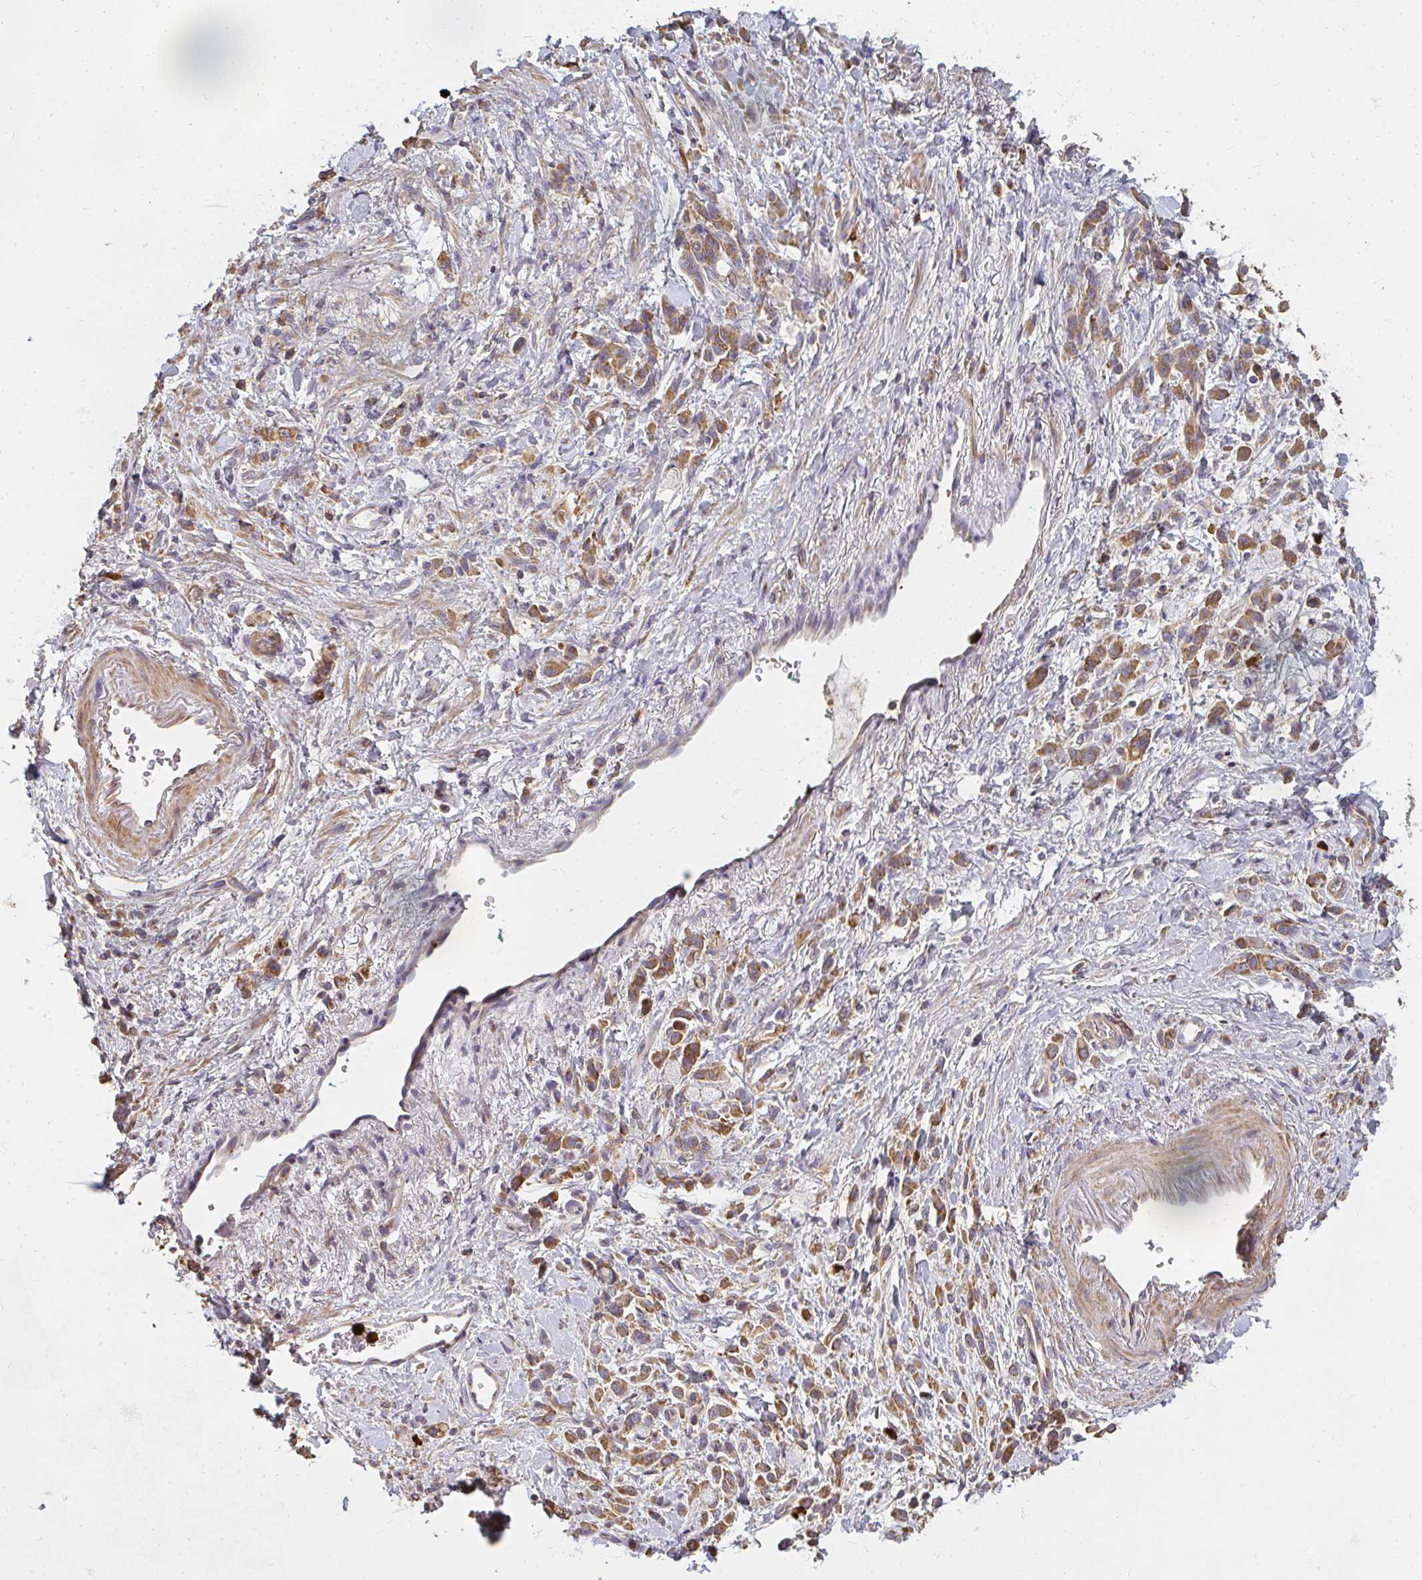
{"staining": {"intensity": "moderate", "quantity": ">75%", "location": "cytoplasmic/membranous"}, "tissue": "stomach cancer", "cell_type": "Tumor cells", "image_type": "cancer", "snomed": [{"axis": "morphology", "description": "Adenocarcinoma, NOS"}, {"axis": "topography", "description": "Stomach"}], "caption": "Moderate cytoplasmic/membranous protein positivity is identified in about >75% of tumor cells in stomach cancer.", "gene": "CNTRL", "patient": {"sex": "male", "age": 77}}